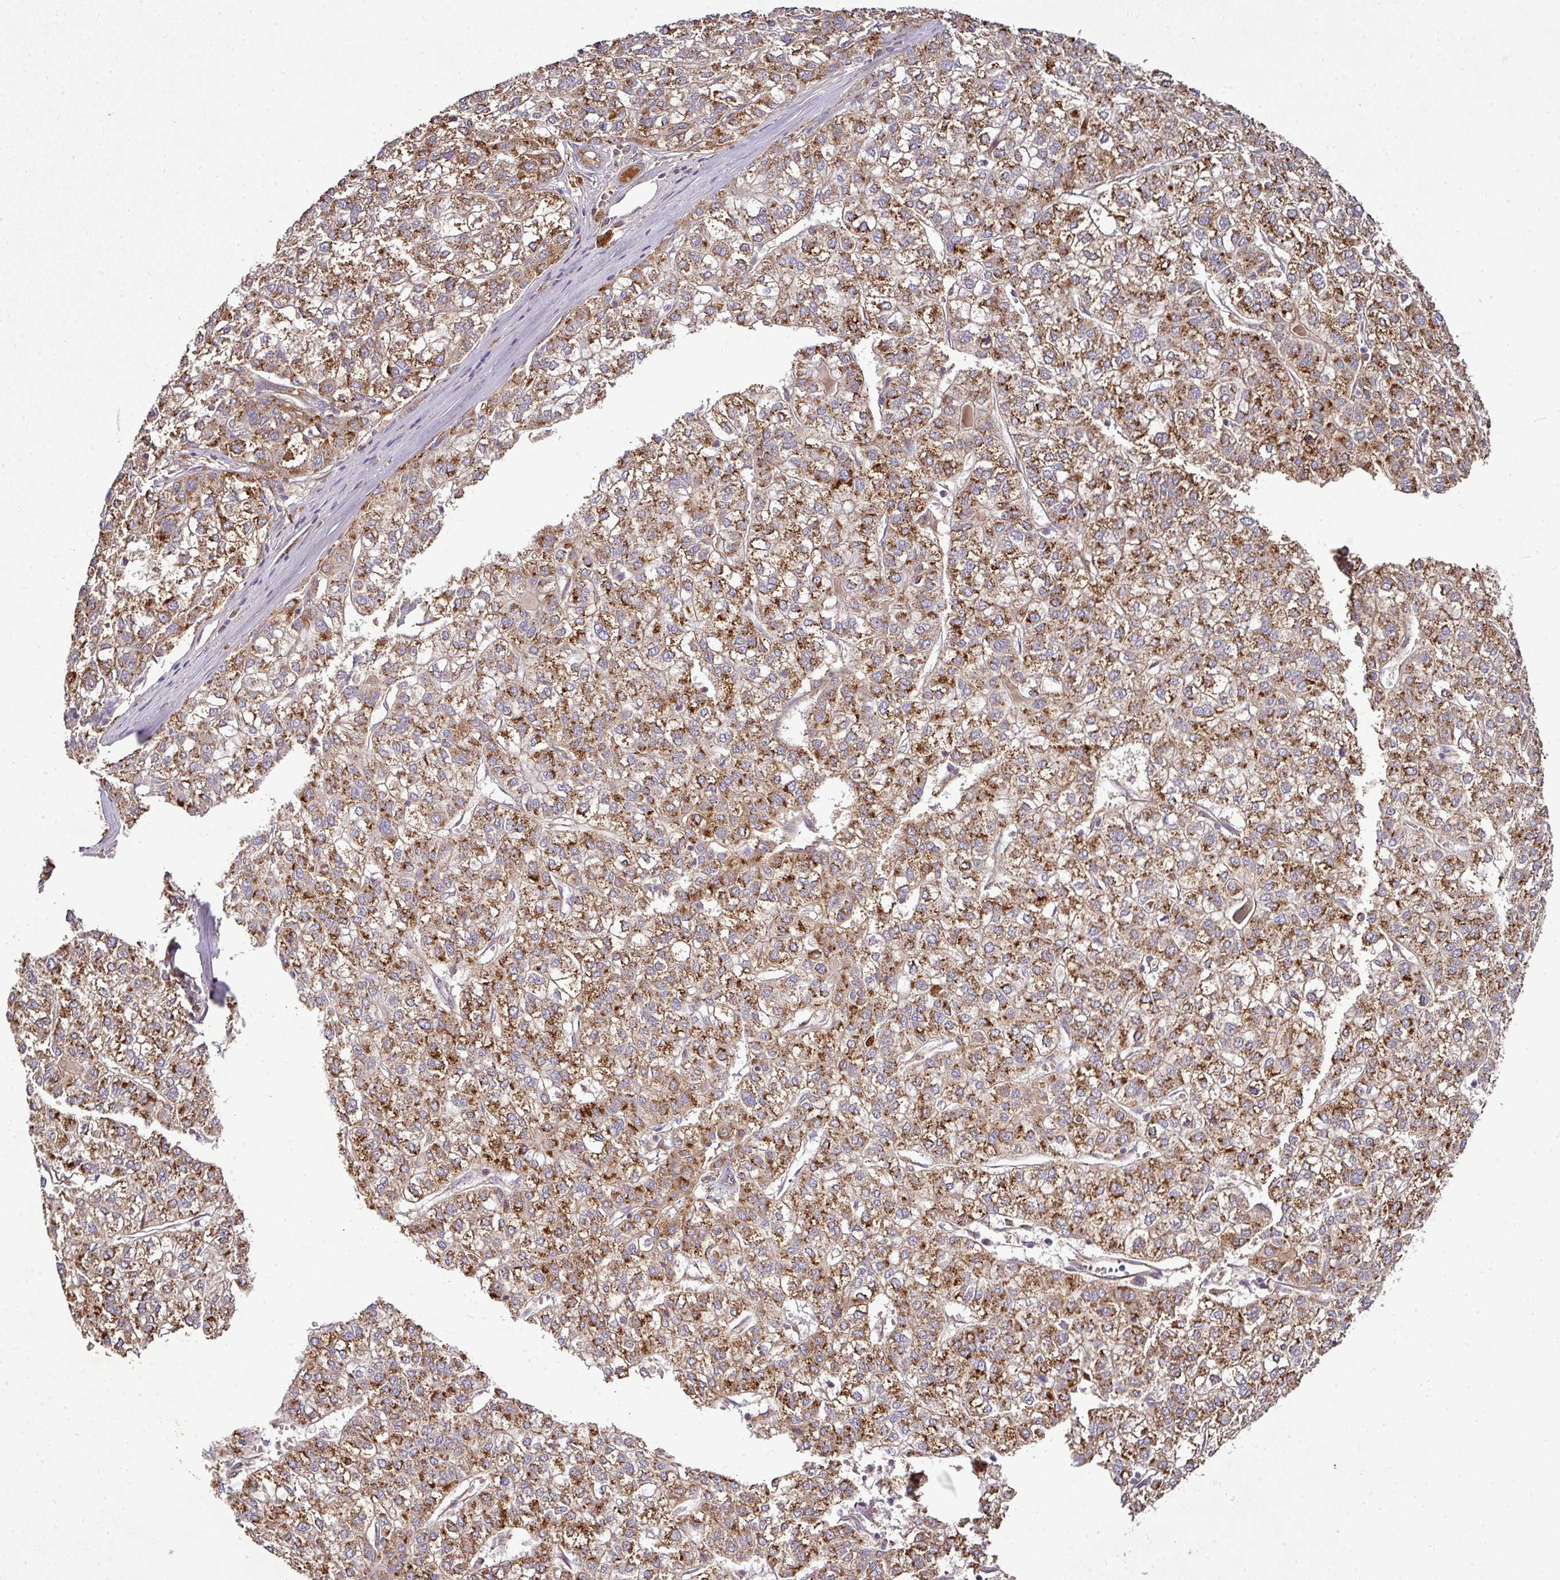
{"staining": {"intensity": "moderate", "quantity": ">75%", "location": "cytoplasmic/membranous"}, "tissue": "liver cancer", "cell_type": "Tumor cells", "image_type": "cancer", "snomed": [{"axis": "morphology", "description": "Carcinoma, Hepatocellular, NOS"}, {"axis": "topography", "description": "Liver"}], "caption": "Immunohistochemical staining of liver cancer (hepatocellular carcinoma) shows medium levels of moderate cytoplasmic/membranous protein positivity in about >75% of tumor cells.", "gene": "CAB39L", "patient": {"sex": "female", "age": 43}}